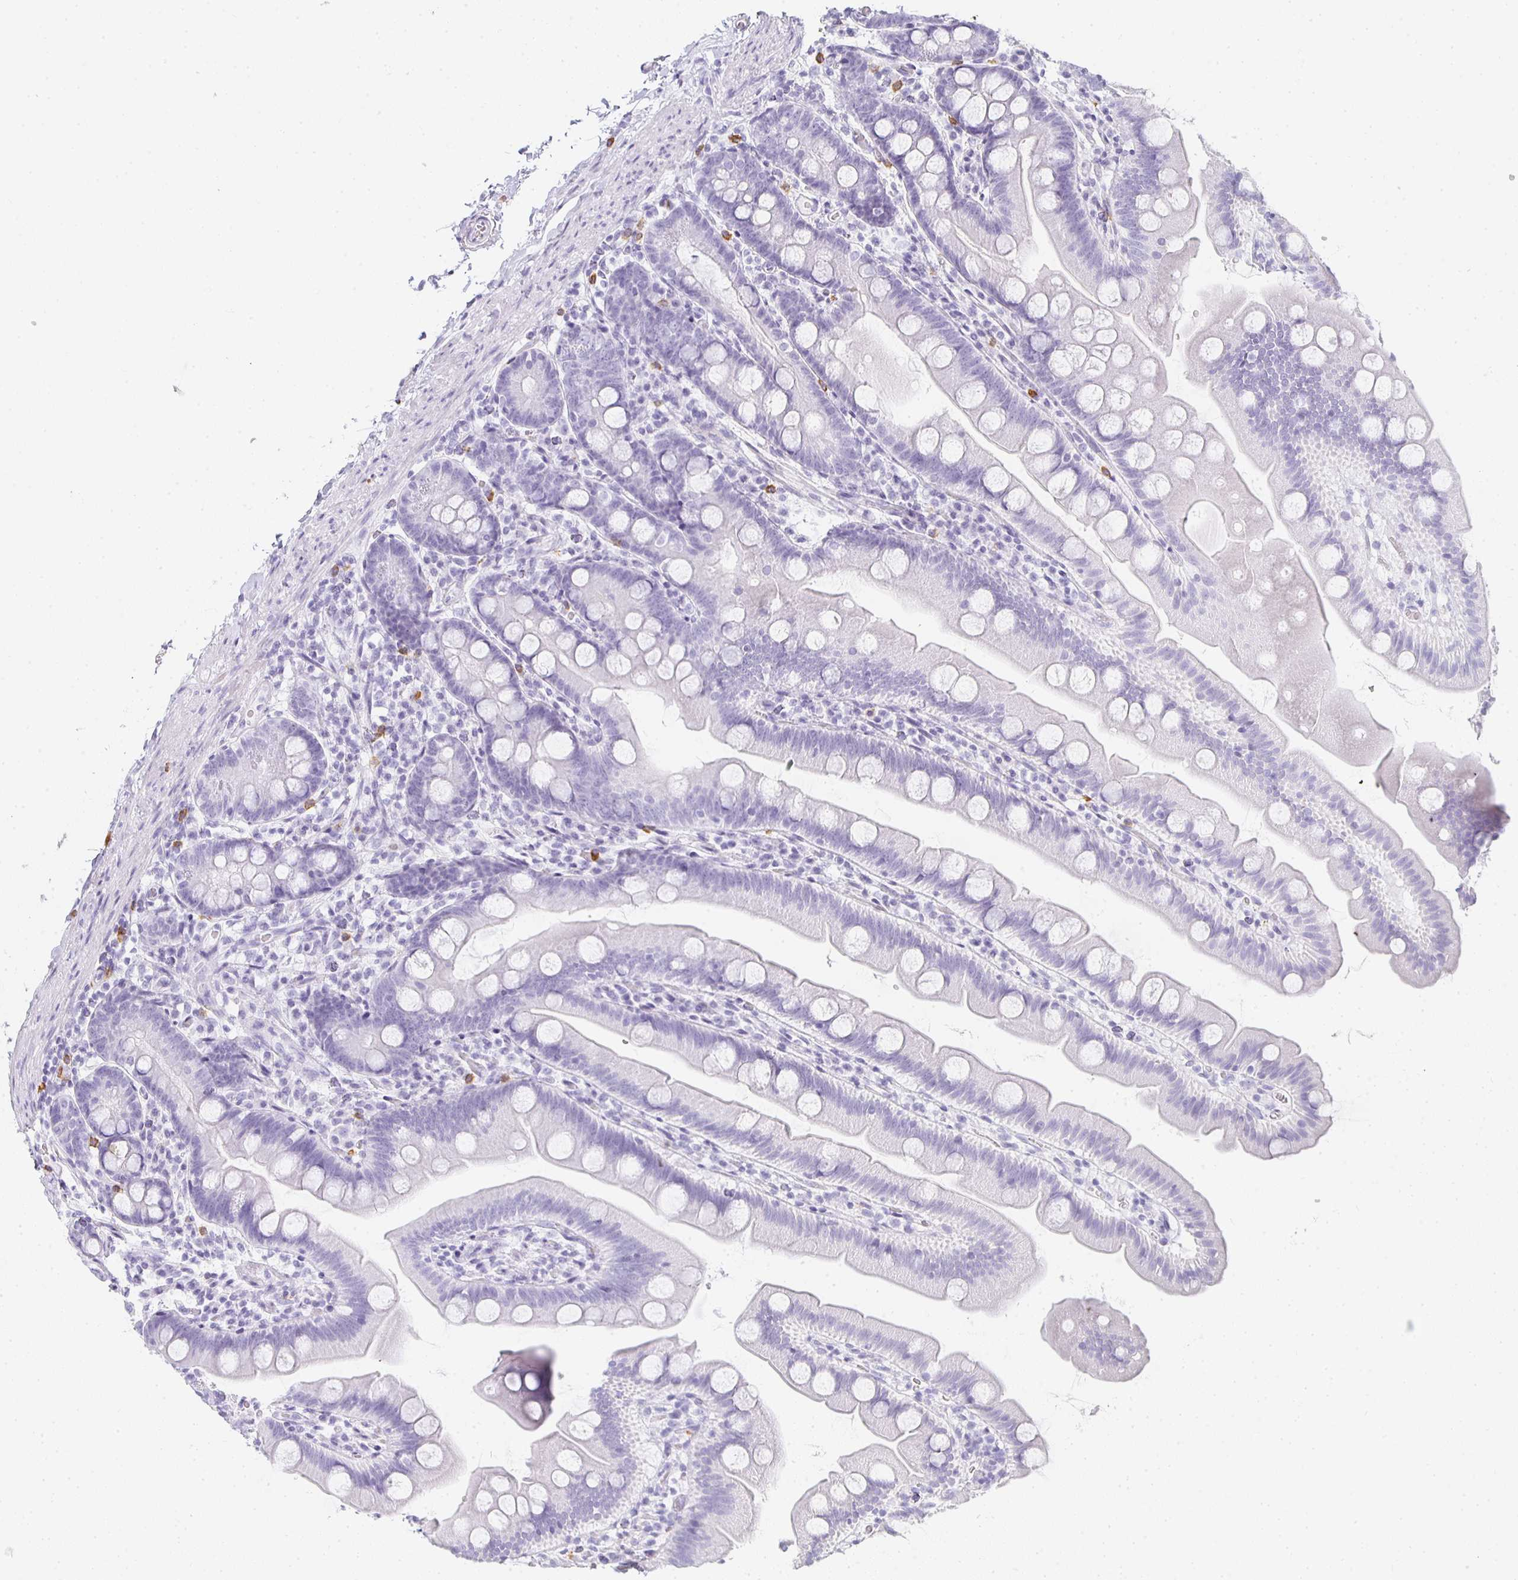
{"staining": {"intensity": "negative", "quantity": "none", "location": "none"}, "tissue": "small intestine", "cell_type": "Glandular cells", "image_type": "normal", "snomed": [{"axis": "morphology", "description": "Normal tissue, NOS"}, {"axis": "topography", "description": "Small intestine"}], "caption": "The micrograph reveals no significant expression in glandular cells of small intestine. (DAB (3,3'-diaminobenzidine) immunohistochemistry (IHC), high magnification).", "gene": "TPSD1", "patient": {"sex": "female", "age": 68}}